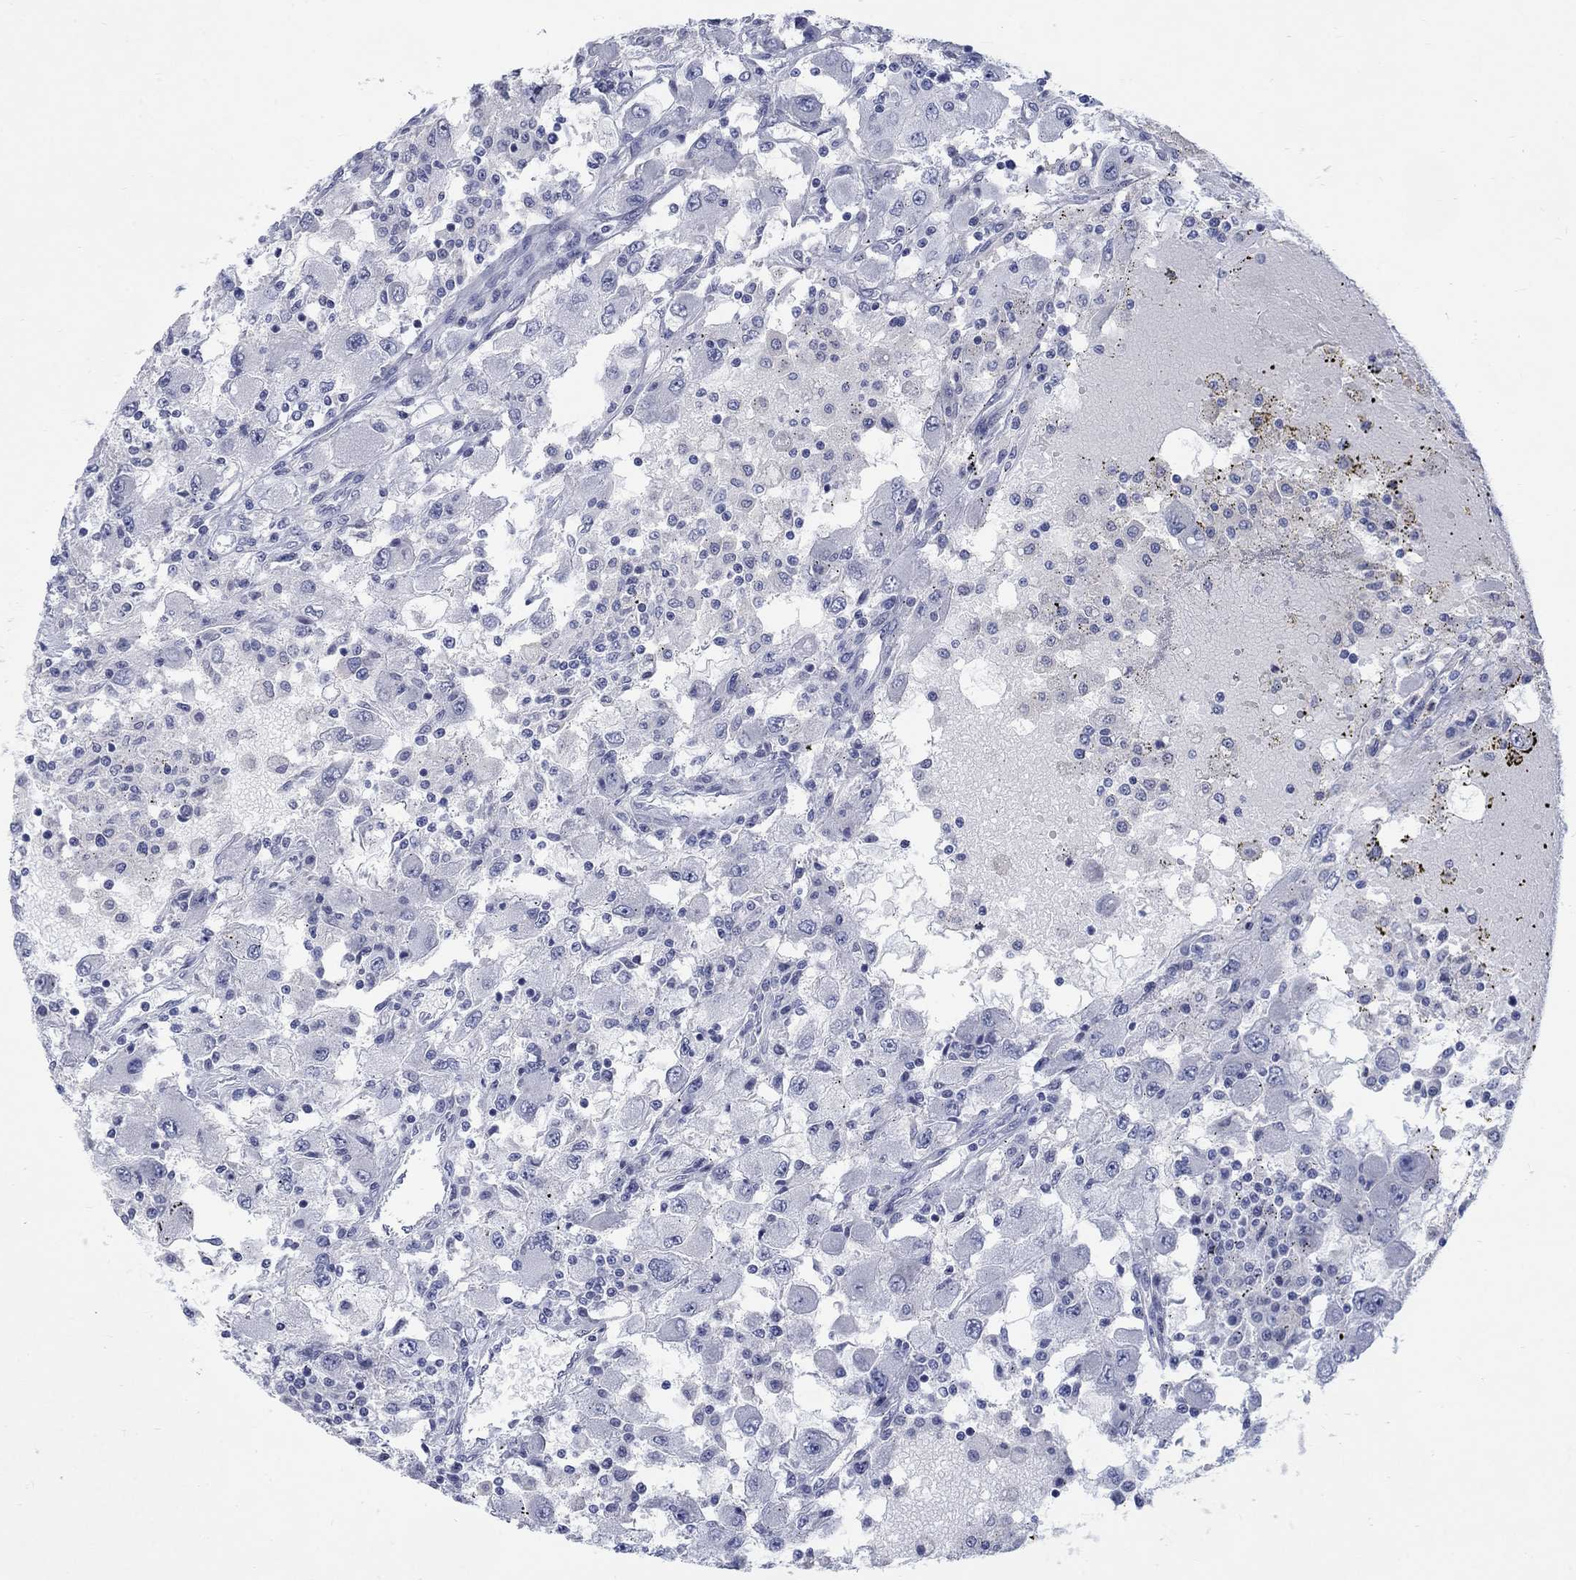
{"staining": {"intensity": "negative", "quantity": "none", "location": "none"}, "tissue": "renal cancer", "cell_type": "Tumor cells", "image_type": "cancer", "snomed": [{"axis": "morphology", "description": "Adenocarcinoma, NOS"}, {"axis": "topography", "description": "Kidney"}], "caption": "Tumor cells are negative for brown protein staining in renal cancer (adenocarcinoma).", "gene": "RFTN2", "patient": {"sex": "female", "age": 67}}